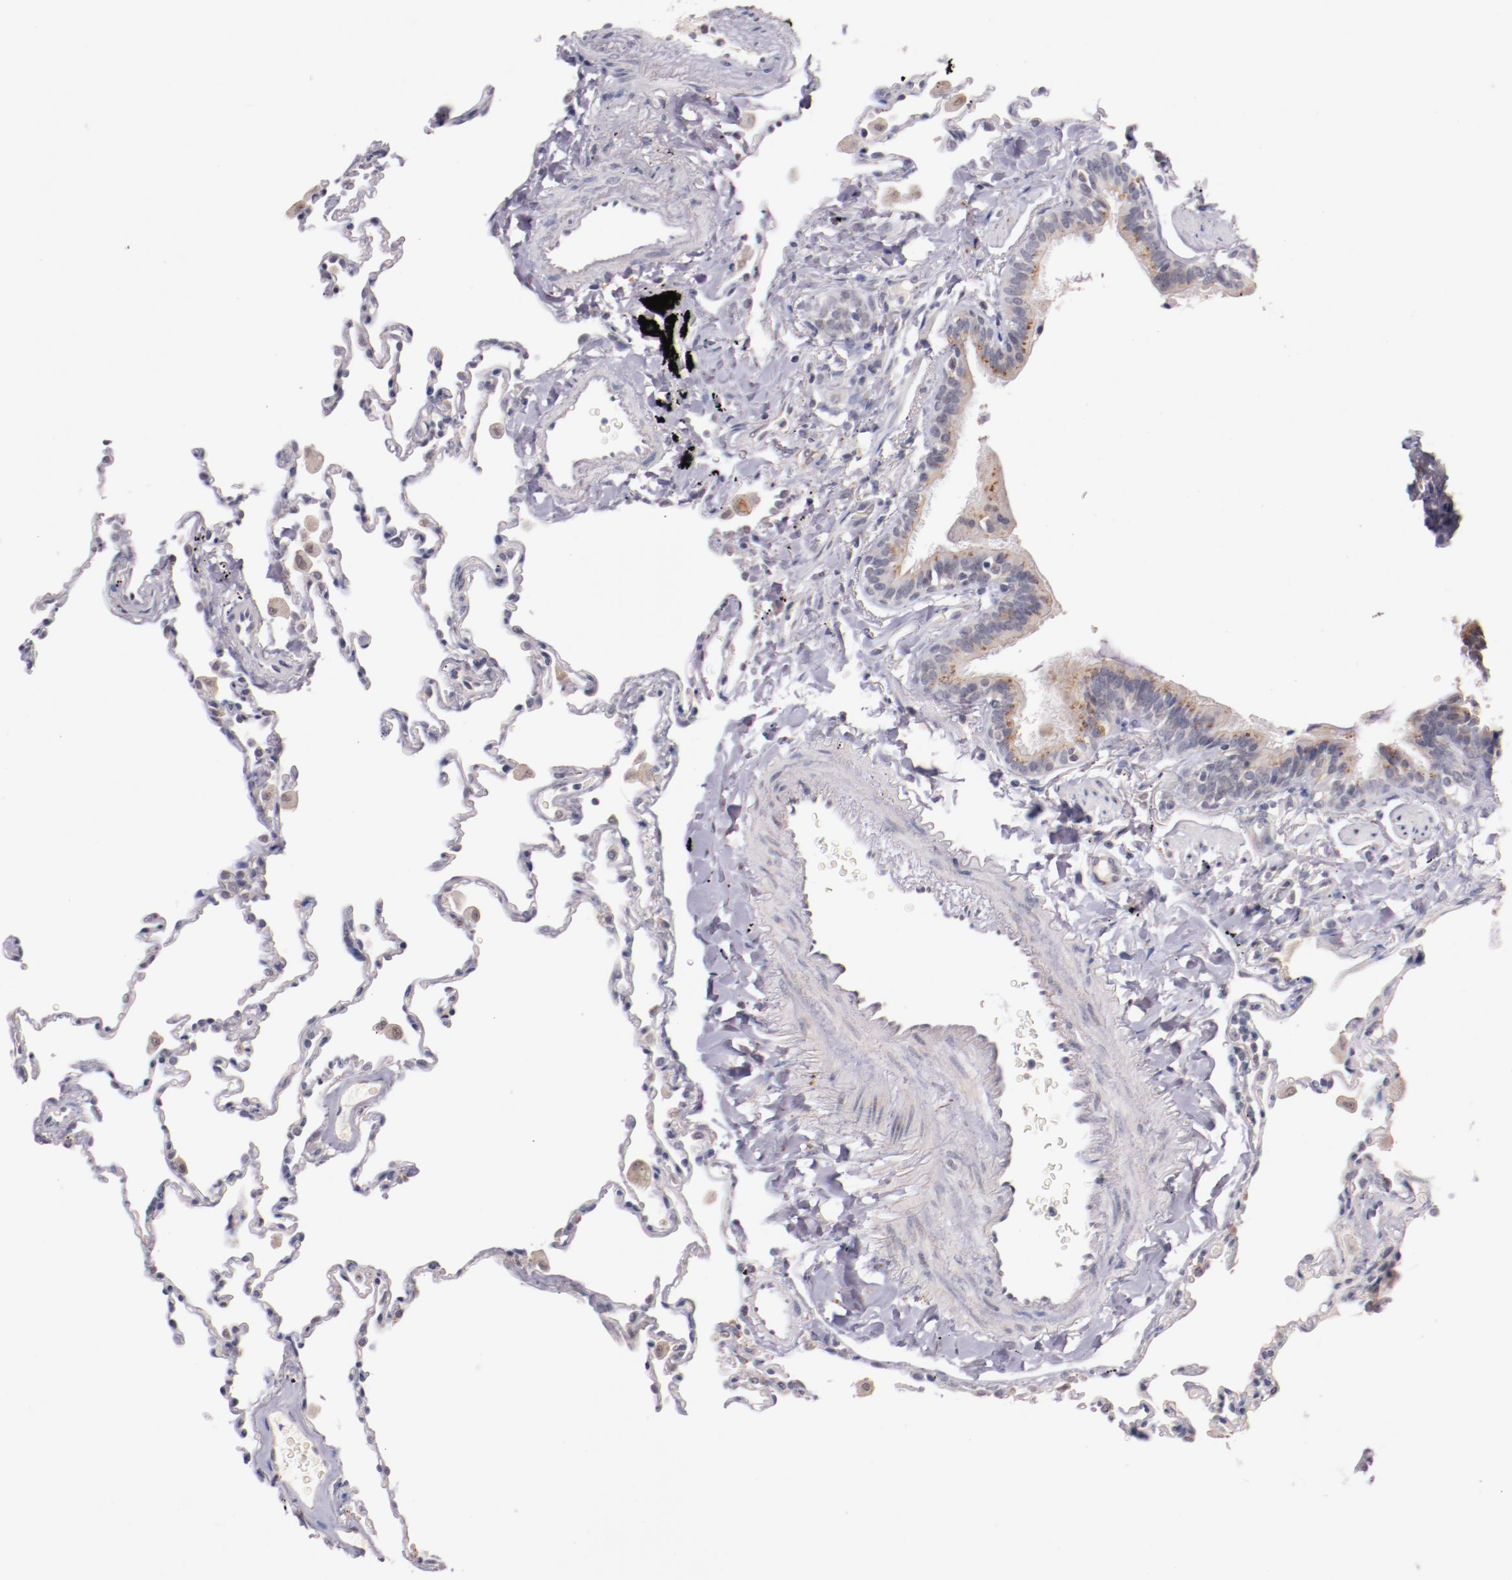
{"staining": {"intensity": "negative", "quantity": "none", "location": "none"}, "tissue": "lung", "cell_type": "Alveolar cells", "image_type": "normal", "snomed": [{"axis": "morphology", "description": "Normal tissue, NOS"}, {"axis": "topography", "description": "Lung"}], "caption": "The immunohistochemistry image has no significant expression in alveolar cells of lung. (Stains: DAB (3,3'-diaminobenzidine) immunohistochemistry with hematoxylin counter stain, Microscopy: brightfield microscopy at high magnification).", "gene": "SYP", "patient": {"sex": "male", "age": 59}}